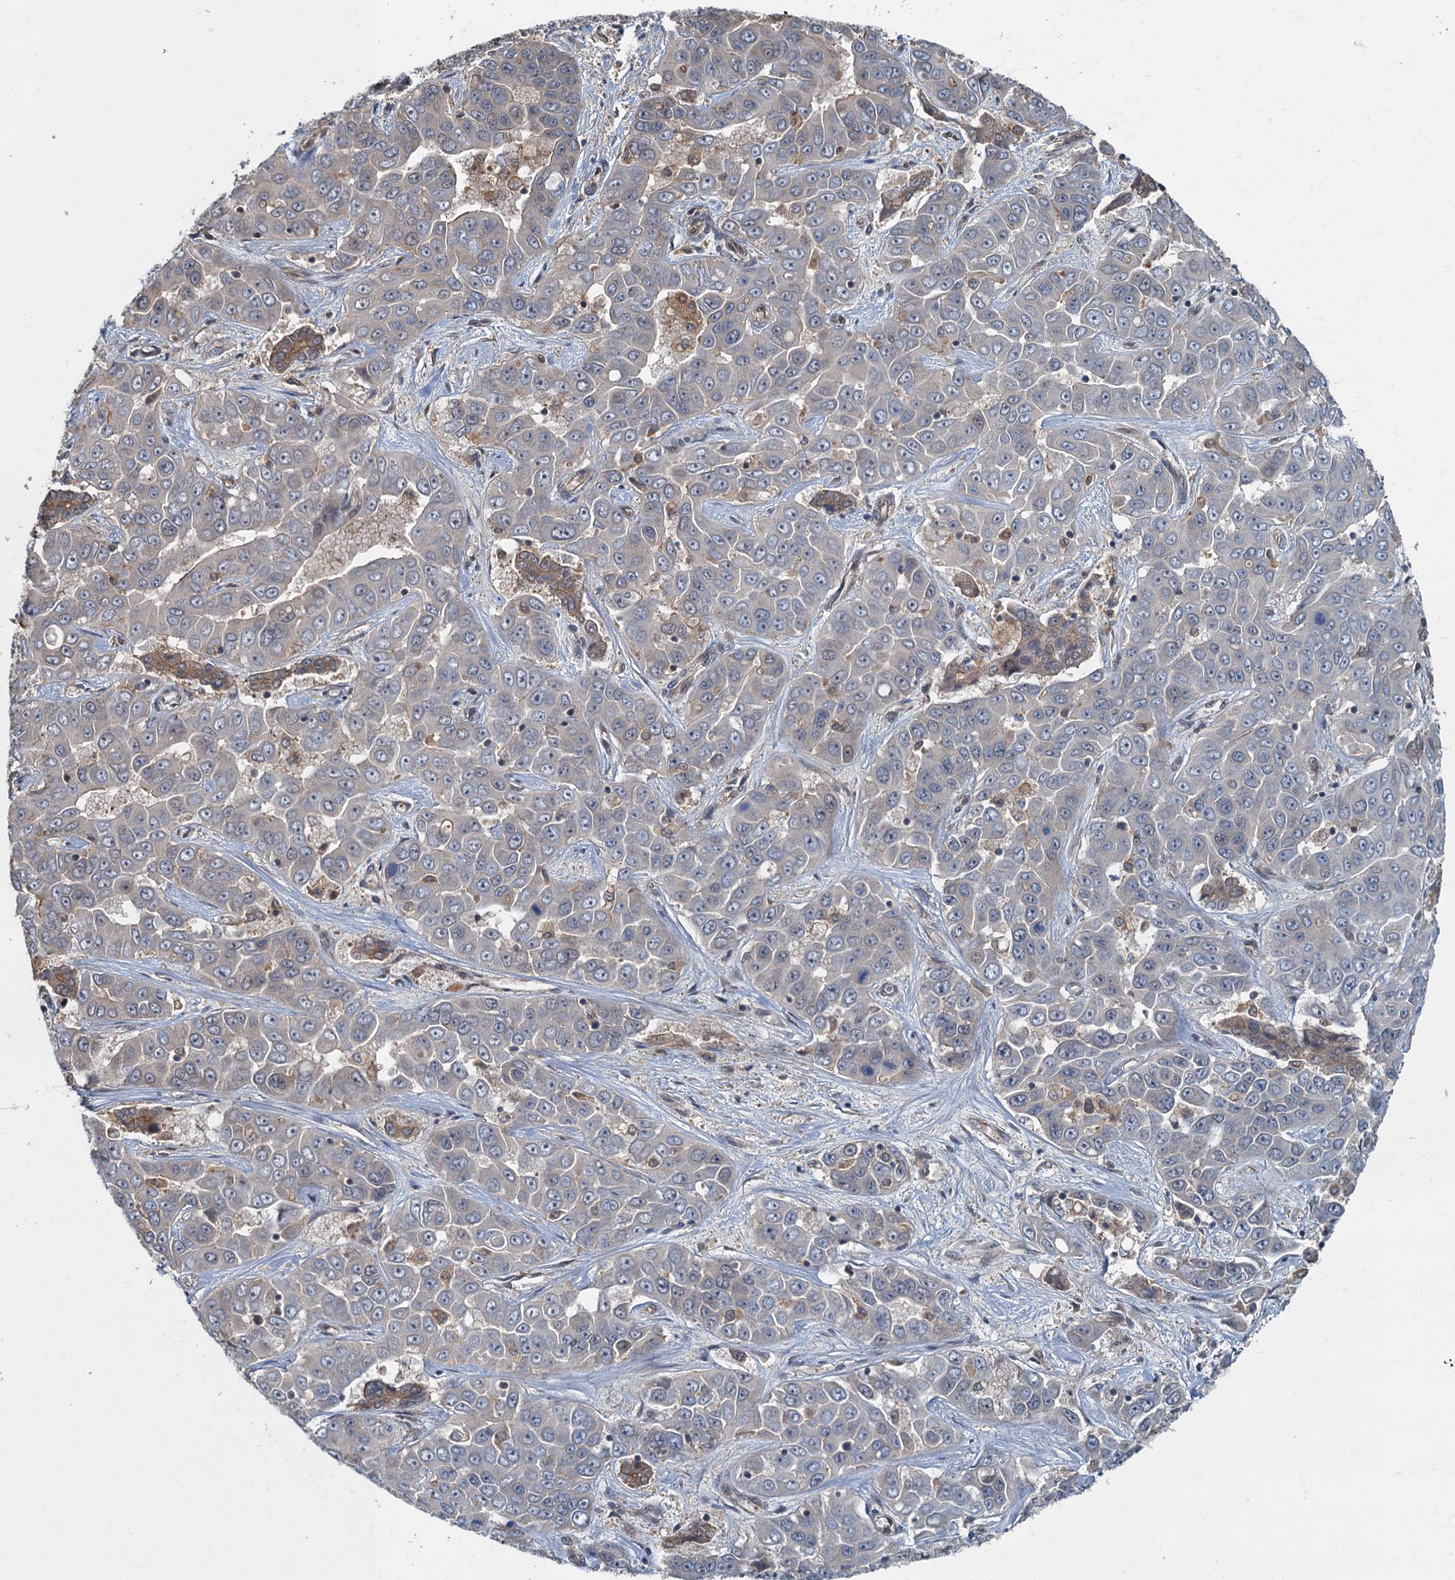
{"staining": {"intensity": "weak", "quantity": "25%-75%", "location": "cytoplasmic/membranous"}, "tissue": "liver cancer", "cell_type": "Tumor cells", "image_type": "cancer", "snomed": [{"axis": "morphology", "description": "Cholangiocarcinoma"}, {"axis": "topography", "description": "Liver"}], "caption": "Brown immunohistochemical staining in human liver cancer (cholangiocarcinoma) shows weak cytoplasmic/membranous positivity in about 25%-75% of tumor cells.", "gene": "TBCK", "patient": {"sex": "female", "age": 52}}